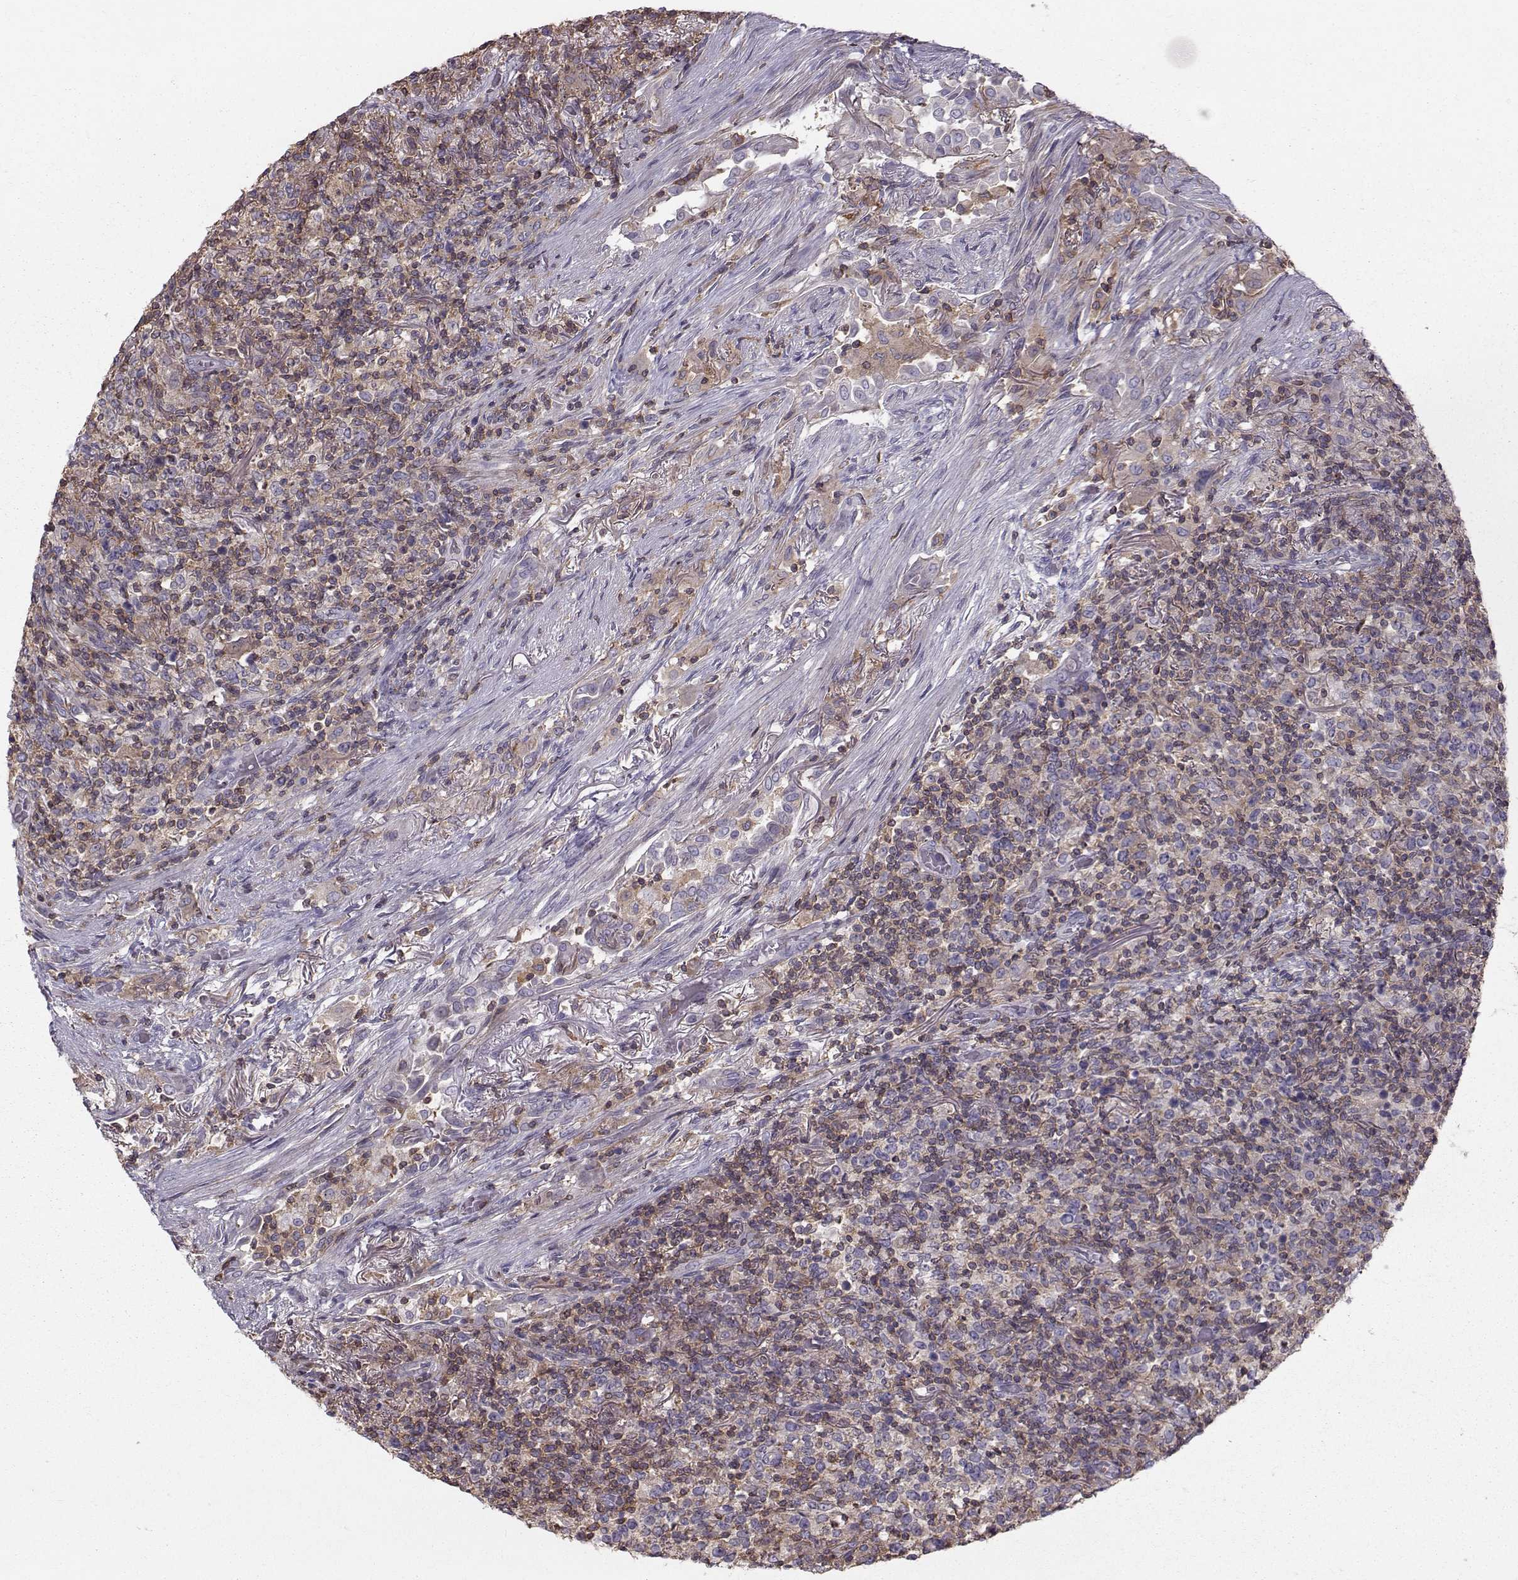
{"staining": {"intensity": "moderate", "quantity": ">75%", "location": "cytoplasmic/membranous"}, "tissue": "lymphoma", "cell_type": "Tumor cells", "image_type": "cancer", "snomed": [{"axis": "morphology", "description": "Malignant lymphoma, non-Hodgkin's type, High grade"}, {"axis": "topography", "description": "Lung"}], "caption": "A micrograph showing moderate cytoplasmic/membranous staining in about >75% of tumor cells in lymphoma, as visualized by brown immunohistochemical staining.", "gene": "ZBTB32", "patient": {"sex": "male", "age": 79}}